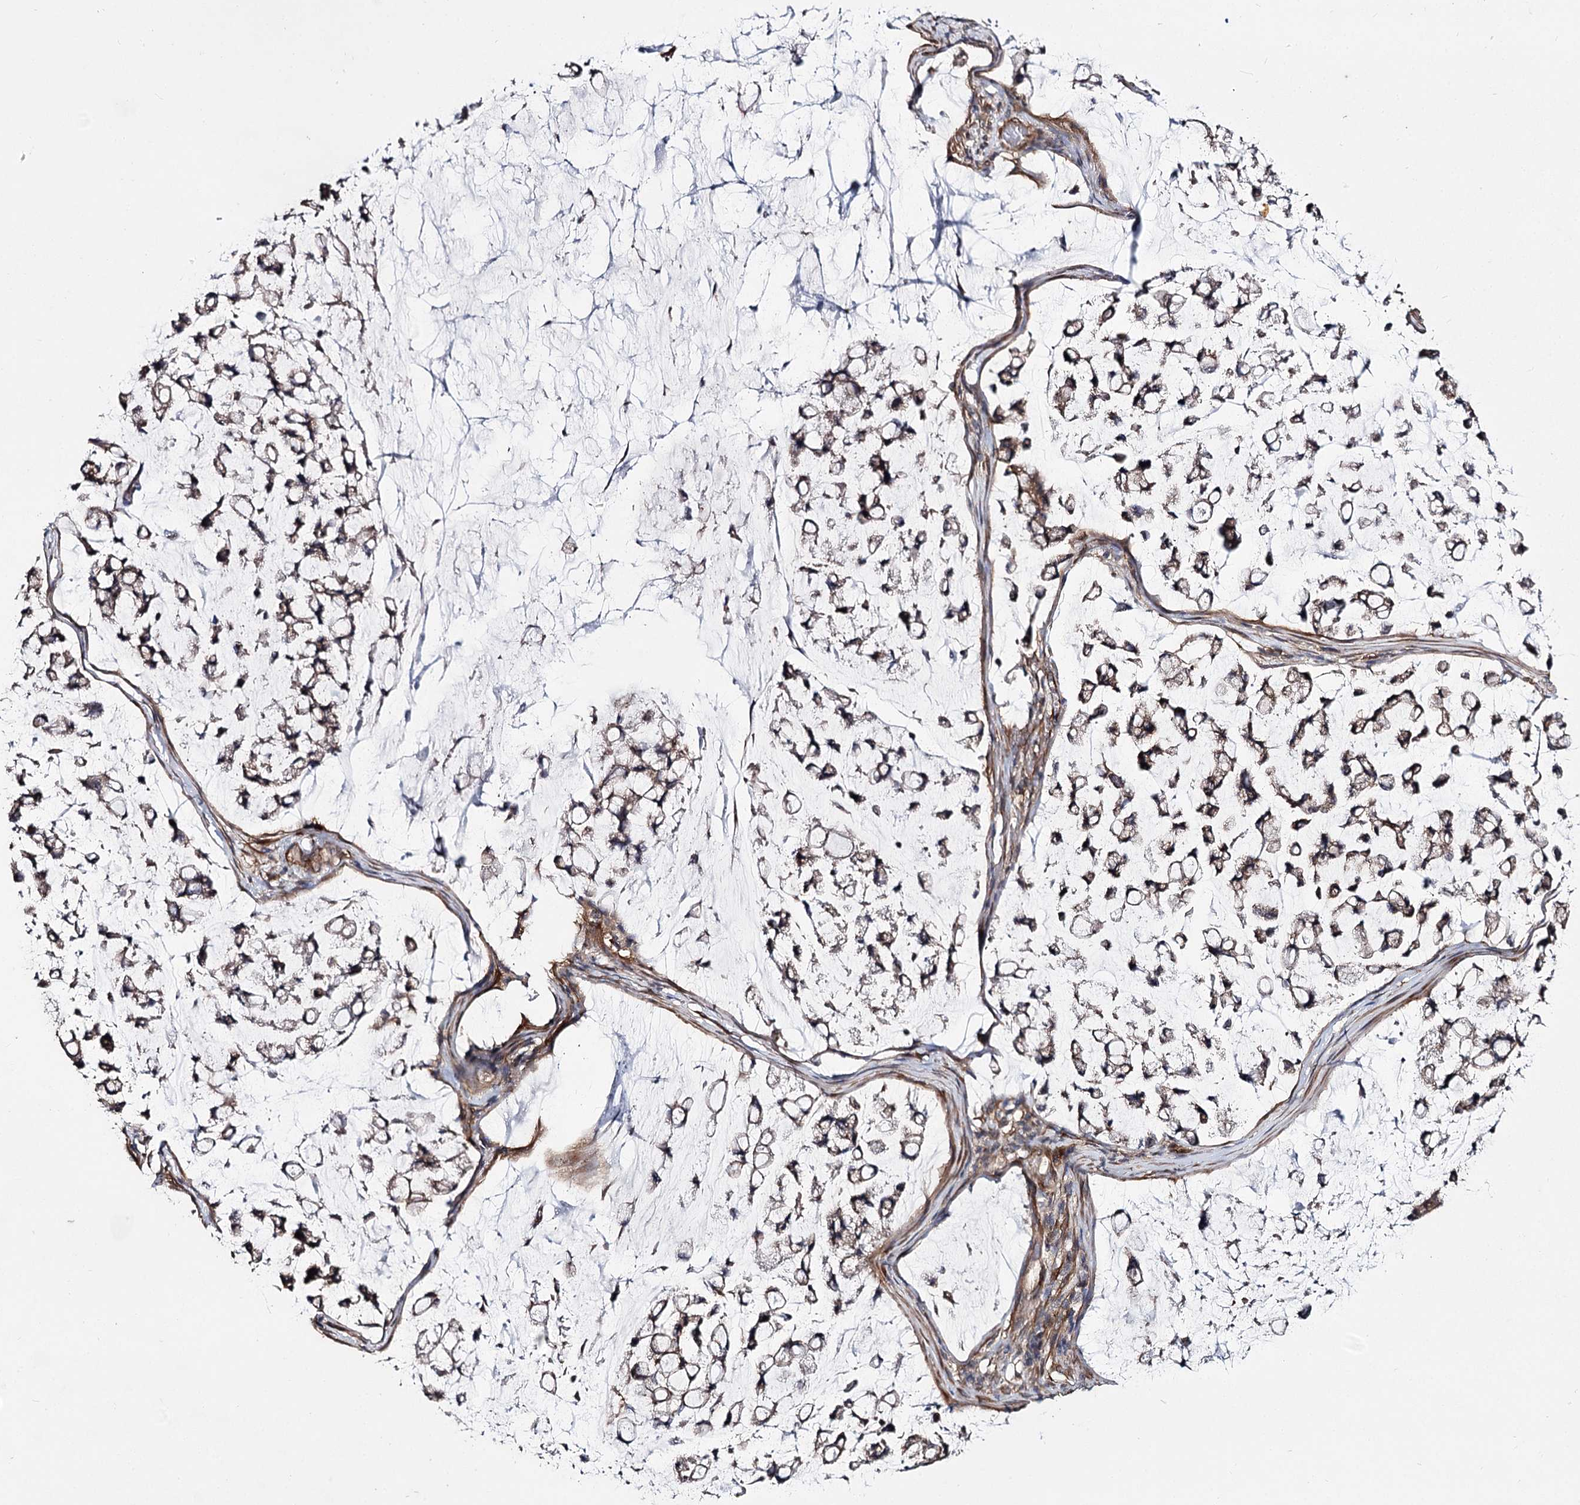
{"staining": {"intensity": "moderate", "quantity": ">75%", "location": "cytoplasmic/membranous"}, "tissue": "stomach cancer", "cell_type": "Tumor cells", "image_type": "cancer", "snomed": [{"axis": "morphology", "description": "Adenocarcinoma, NOS"}, {"axis": "topography", "description": "Stomach, lower"}], "caption": "This histopathology image exhibits IHC staining of stomach cancer (adenocarcinoma), with medium moderate cytoplasmic/membranous positivity in about >75% of tumor cells.", "gene": "MYO1C", "patient": {"sex": "male", "age": 67}}